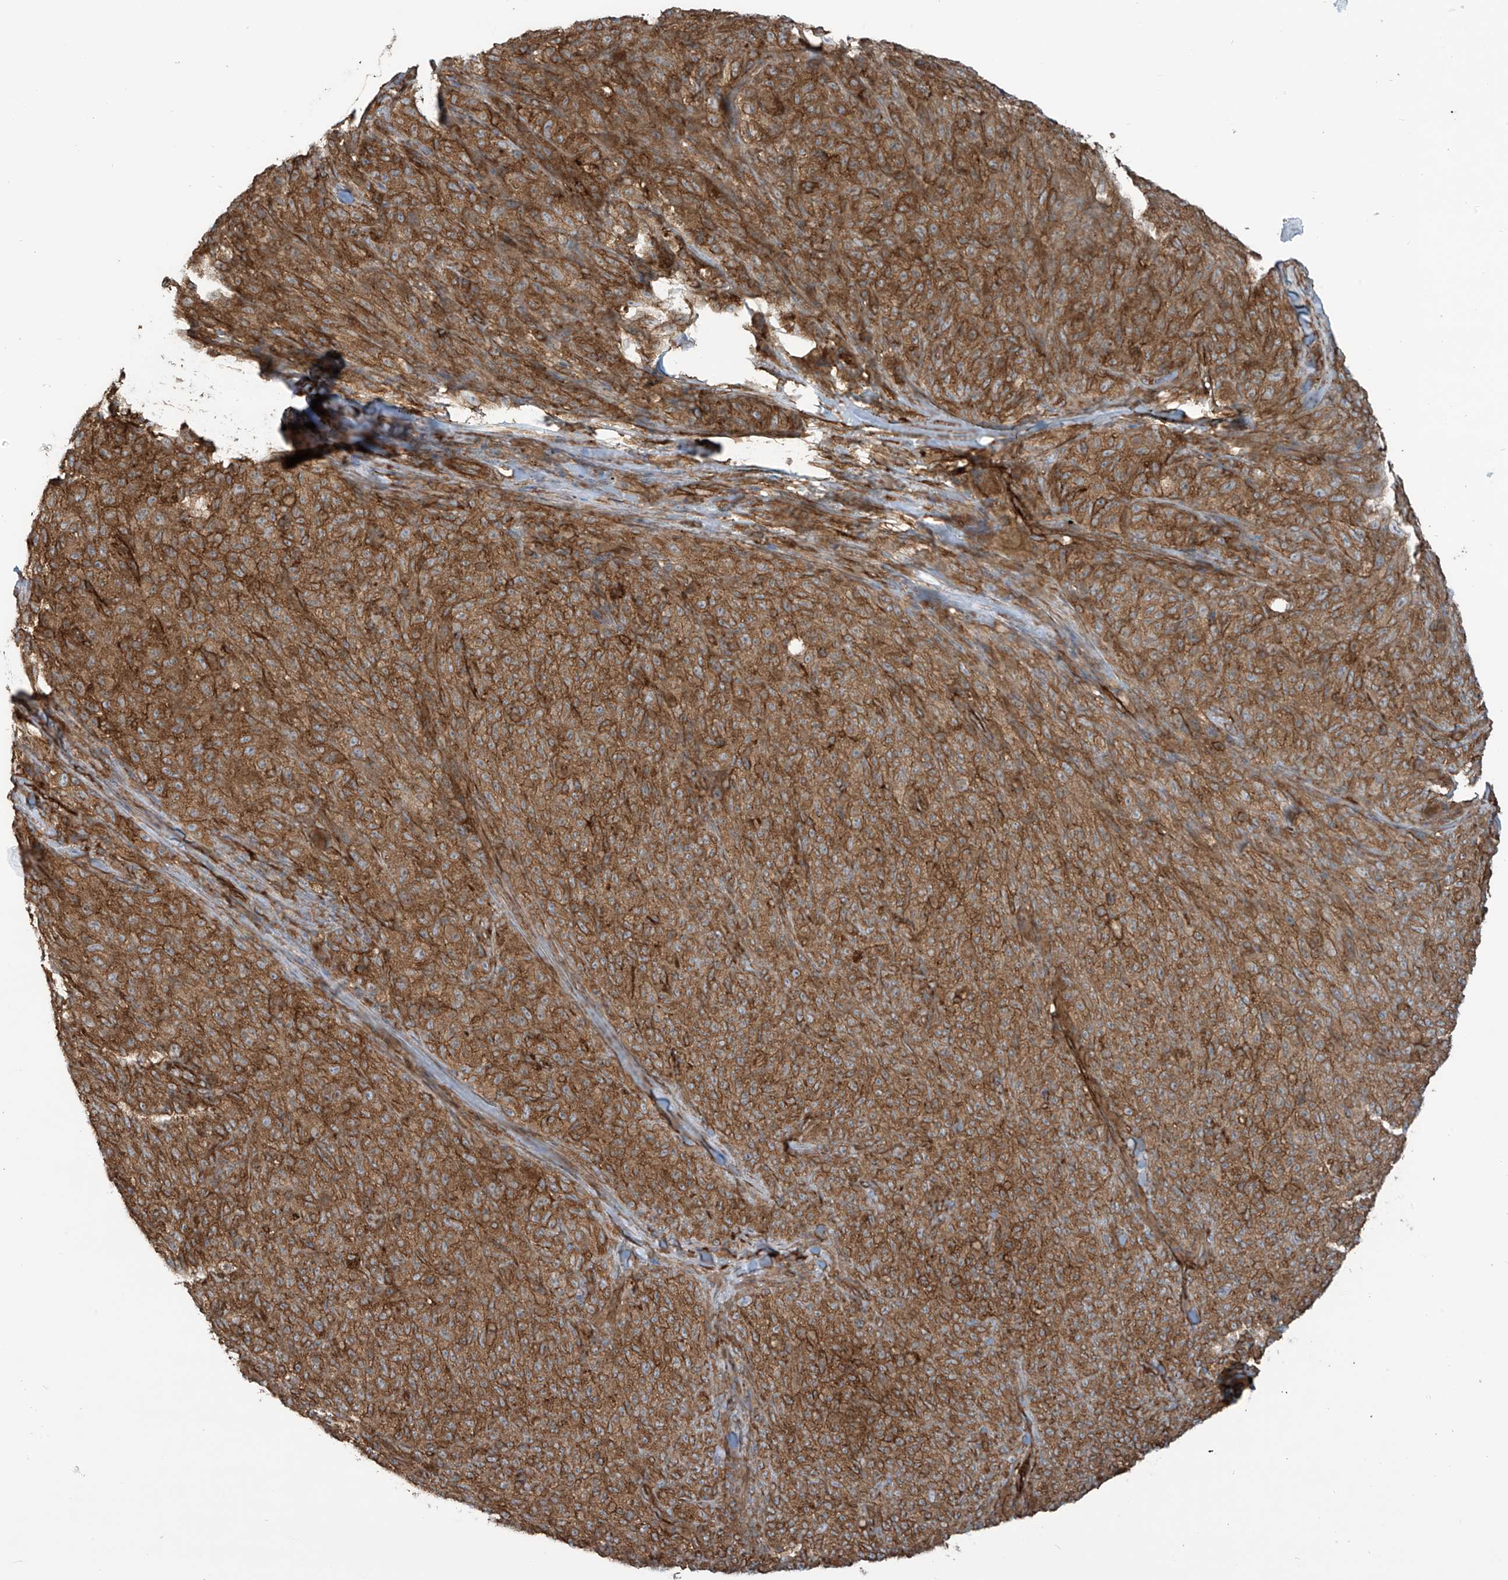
{"staining": {"intensity": "moderate", "quantity": ">75%", "location": "cytoplasmic/membranous"}, "tissue": "melanoma", "cell_type": "Tumor cells", "image_type": "cancer", "snomed": [{"axis": "morphology", "description": "Malignant melanoma, NOS"}, {"axis": "topography", "description": "Skin"}], "caption": "Melanoma stained with a brown dye displays moderate cytoplasmic/membranous positive staining in about >75% of tumor cells.", "gene": "SLC9A2", "patient": {"sex": "female", "age": 82}}